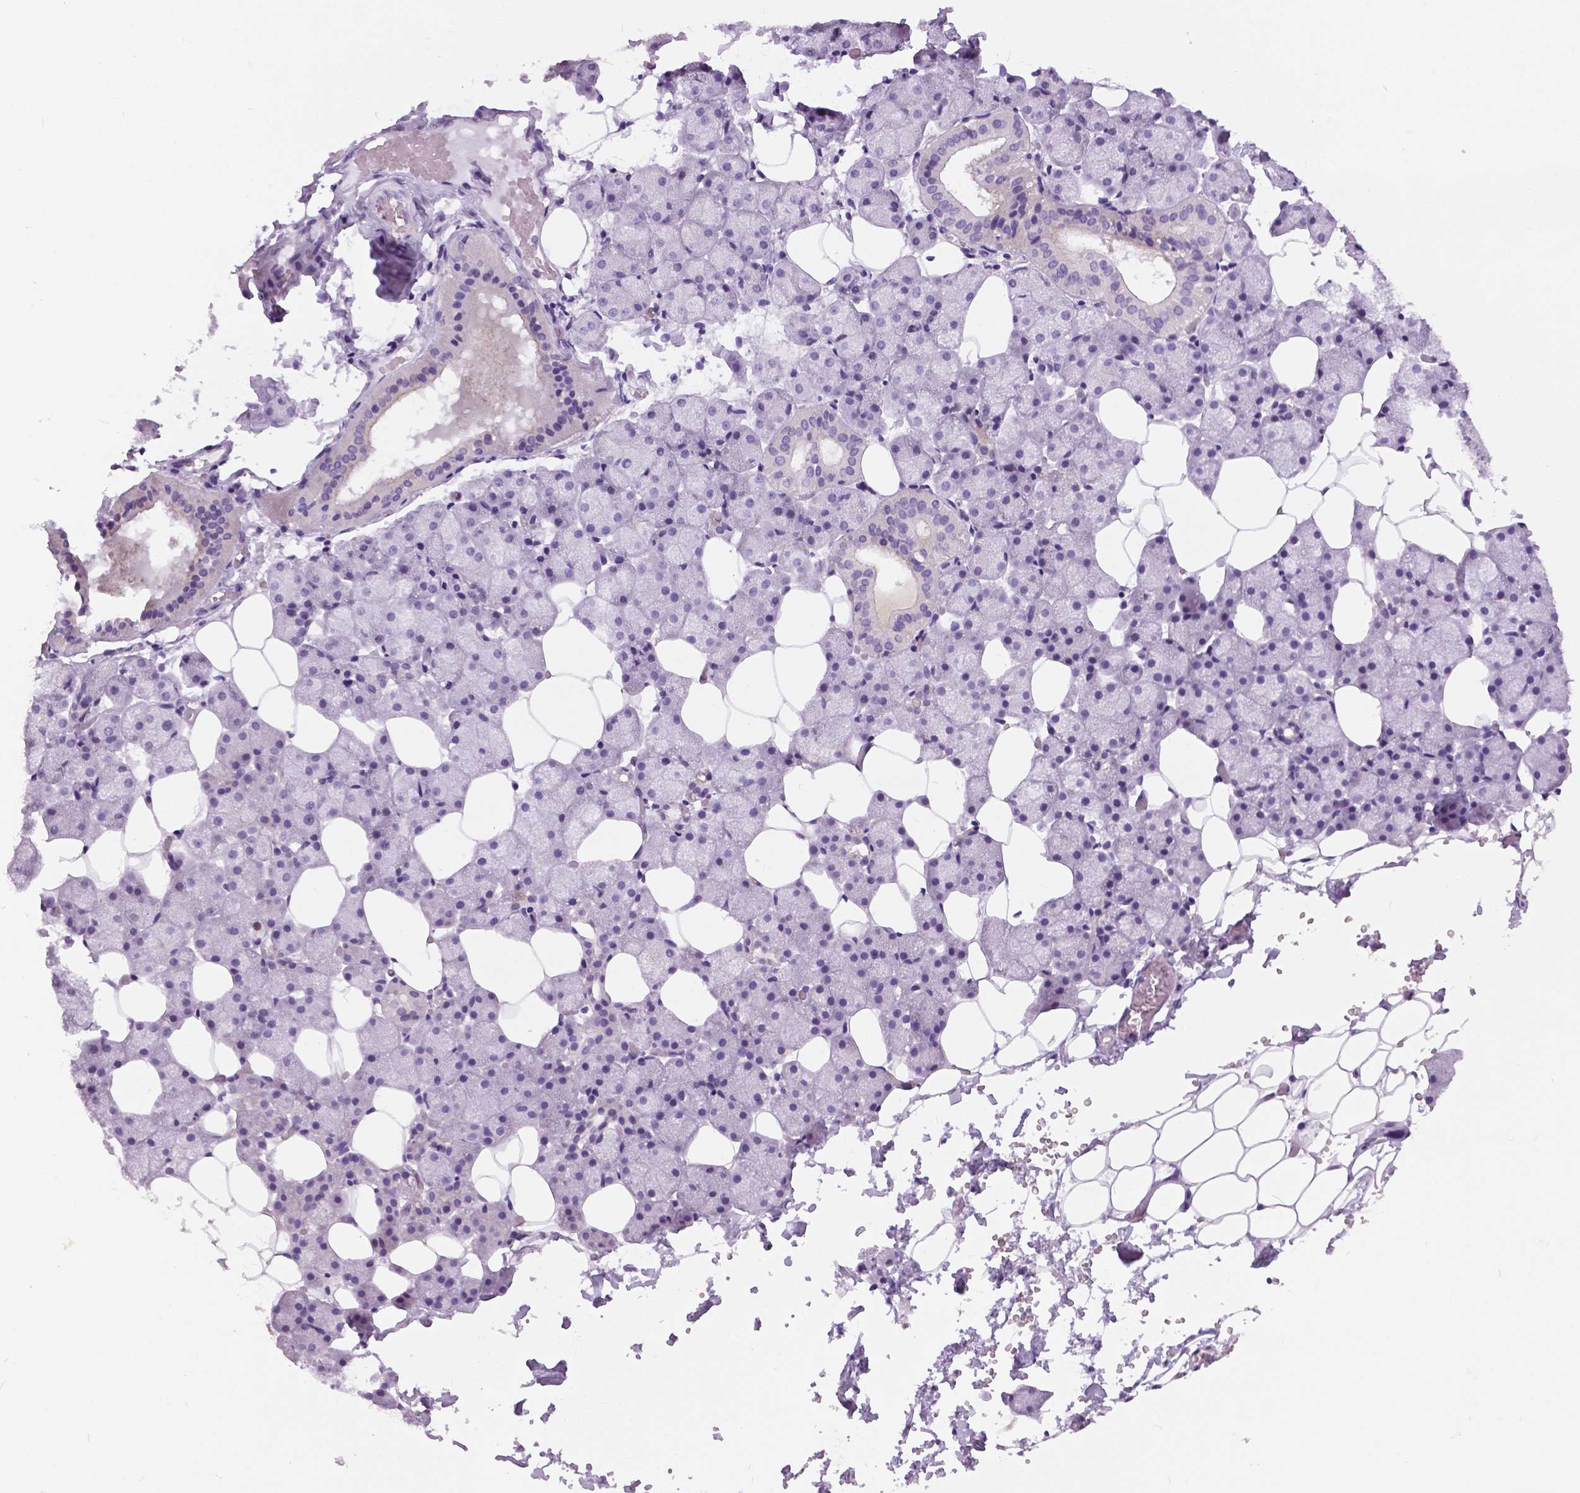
{"staining": {"intensity": "negative", "quantity": "none", "location": "none"}, "tissue": "salivary gland", "cell_type": "Glandular cells", "image_type": "normal", "snomed": [{"axis": "morphology", "description": "Normal tissue, NOS"}, {"axis": "topography", "description": "Salivary gland"}], "caption": "DAB immunohistochemical staining of normal human salivary gland exhibits no significant expression in glandular cells.", "gene": "TP53TG5", "patient": {"sex": "male", "age": 38}}